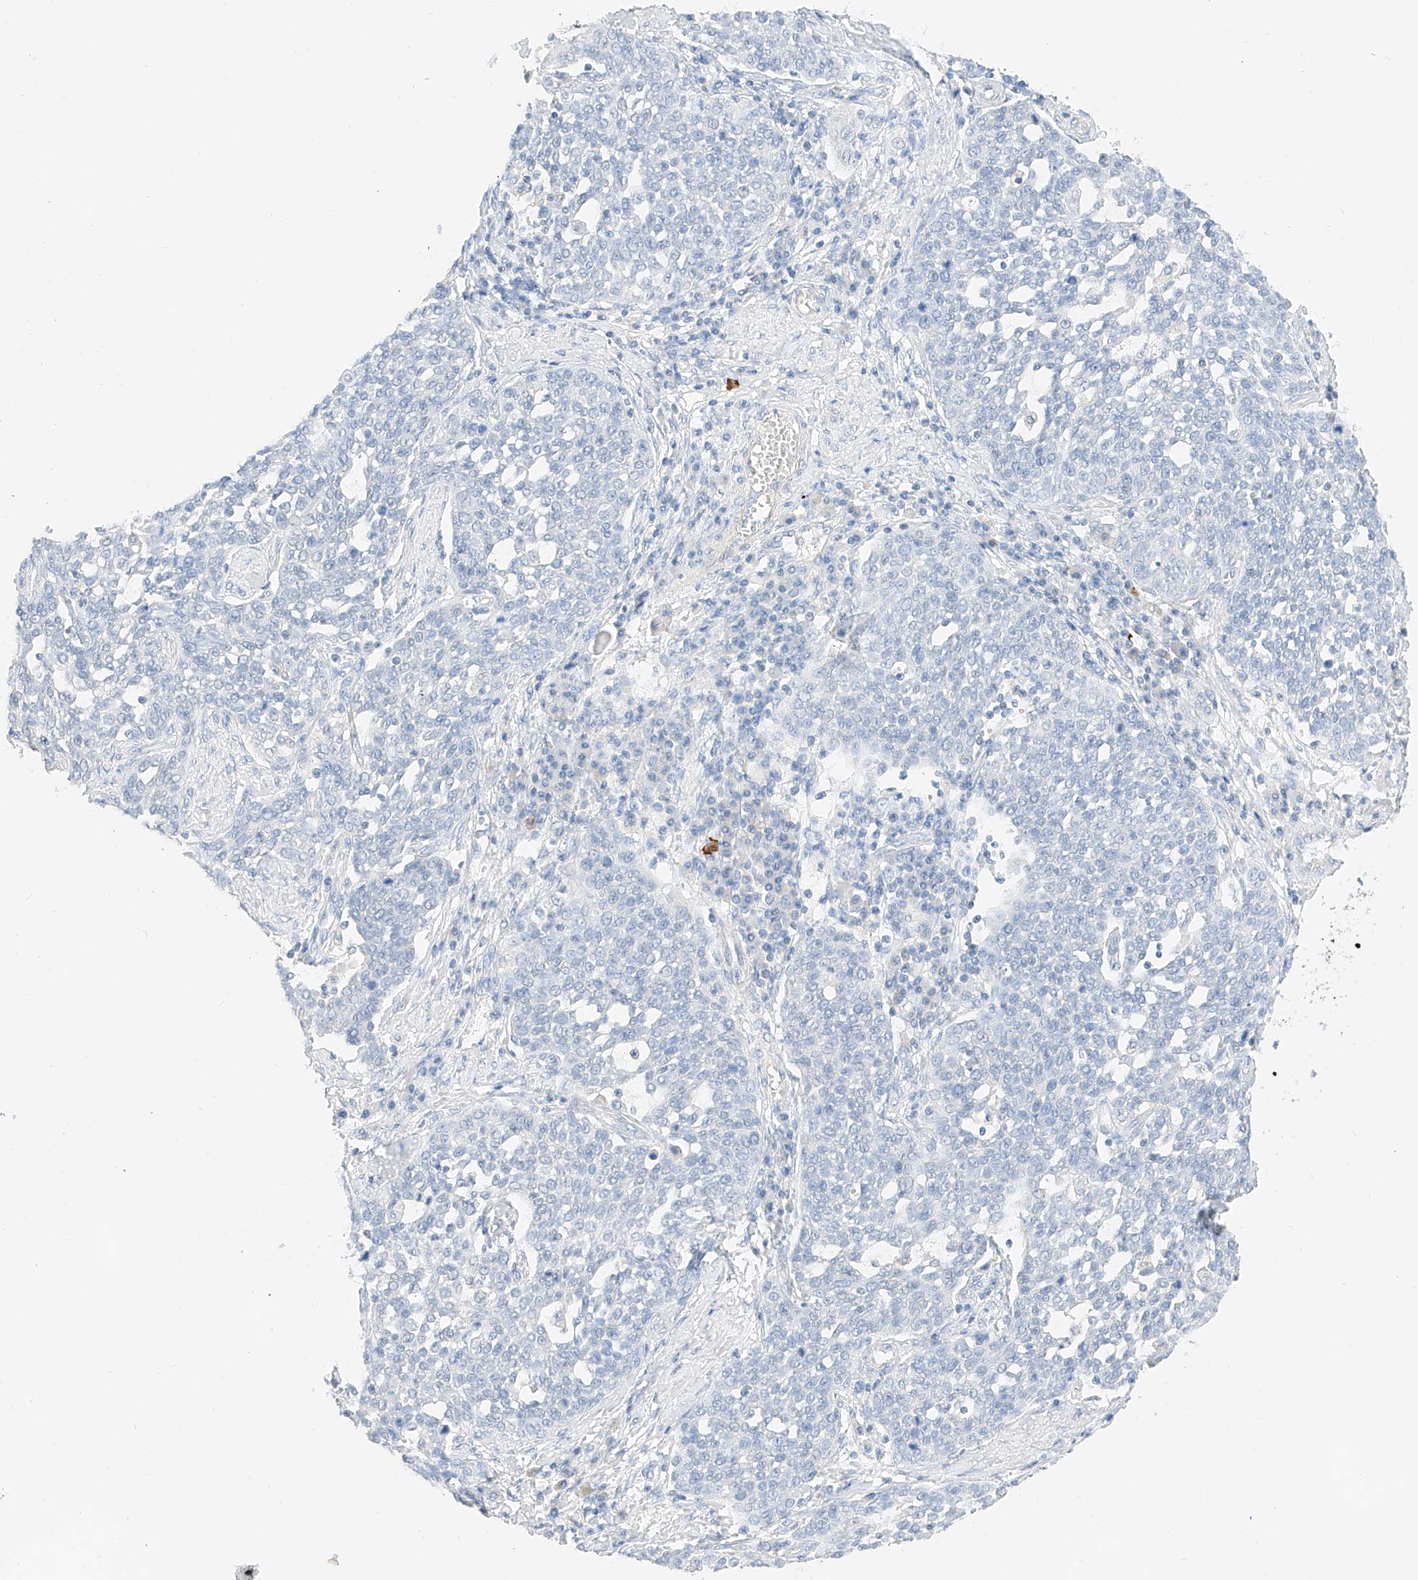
{"staining": {"intensity": "negative", "quantity": "none", "location": "none"}, "tissue": "cervical cancer", "cell_type": "Tumor cells", "image_type": "cancer", "snomed": [{"axis": "morphology", "description": "Squamous cell carcinoma, NOS"}, {"axis": "topography", "description": "Cervix"}], "caption": "Cervical cancer (squamous cell carcinoma) was stained to show a protein in brown. There is no significant staining in tumor cells. (Brightfield microscopy of DAB immunohistochemistry at high magnification).", "gene": "CDCP2", "patient": {"sex": "female", "age": 34}}